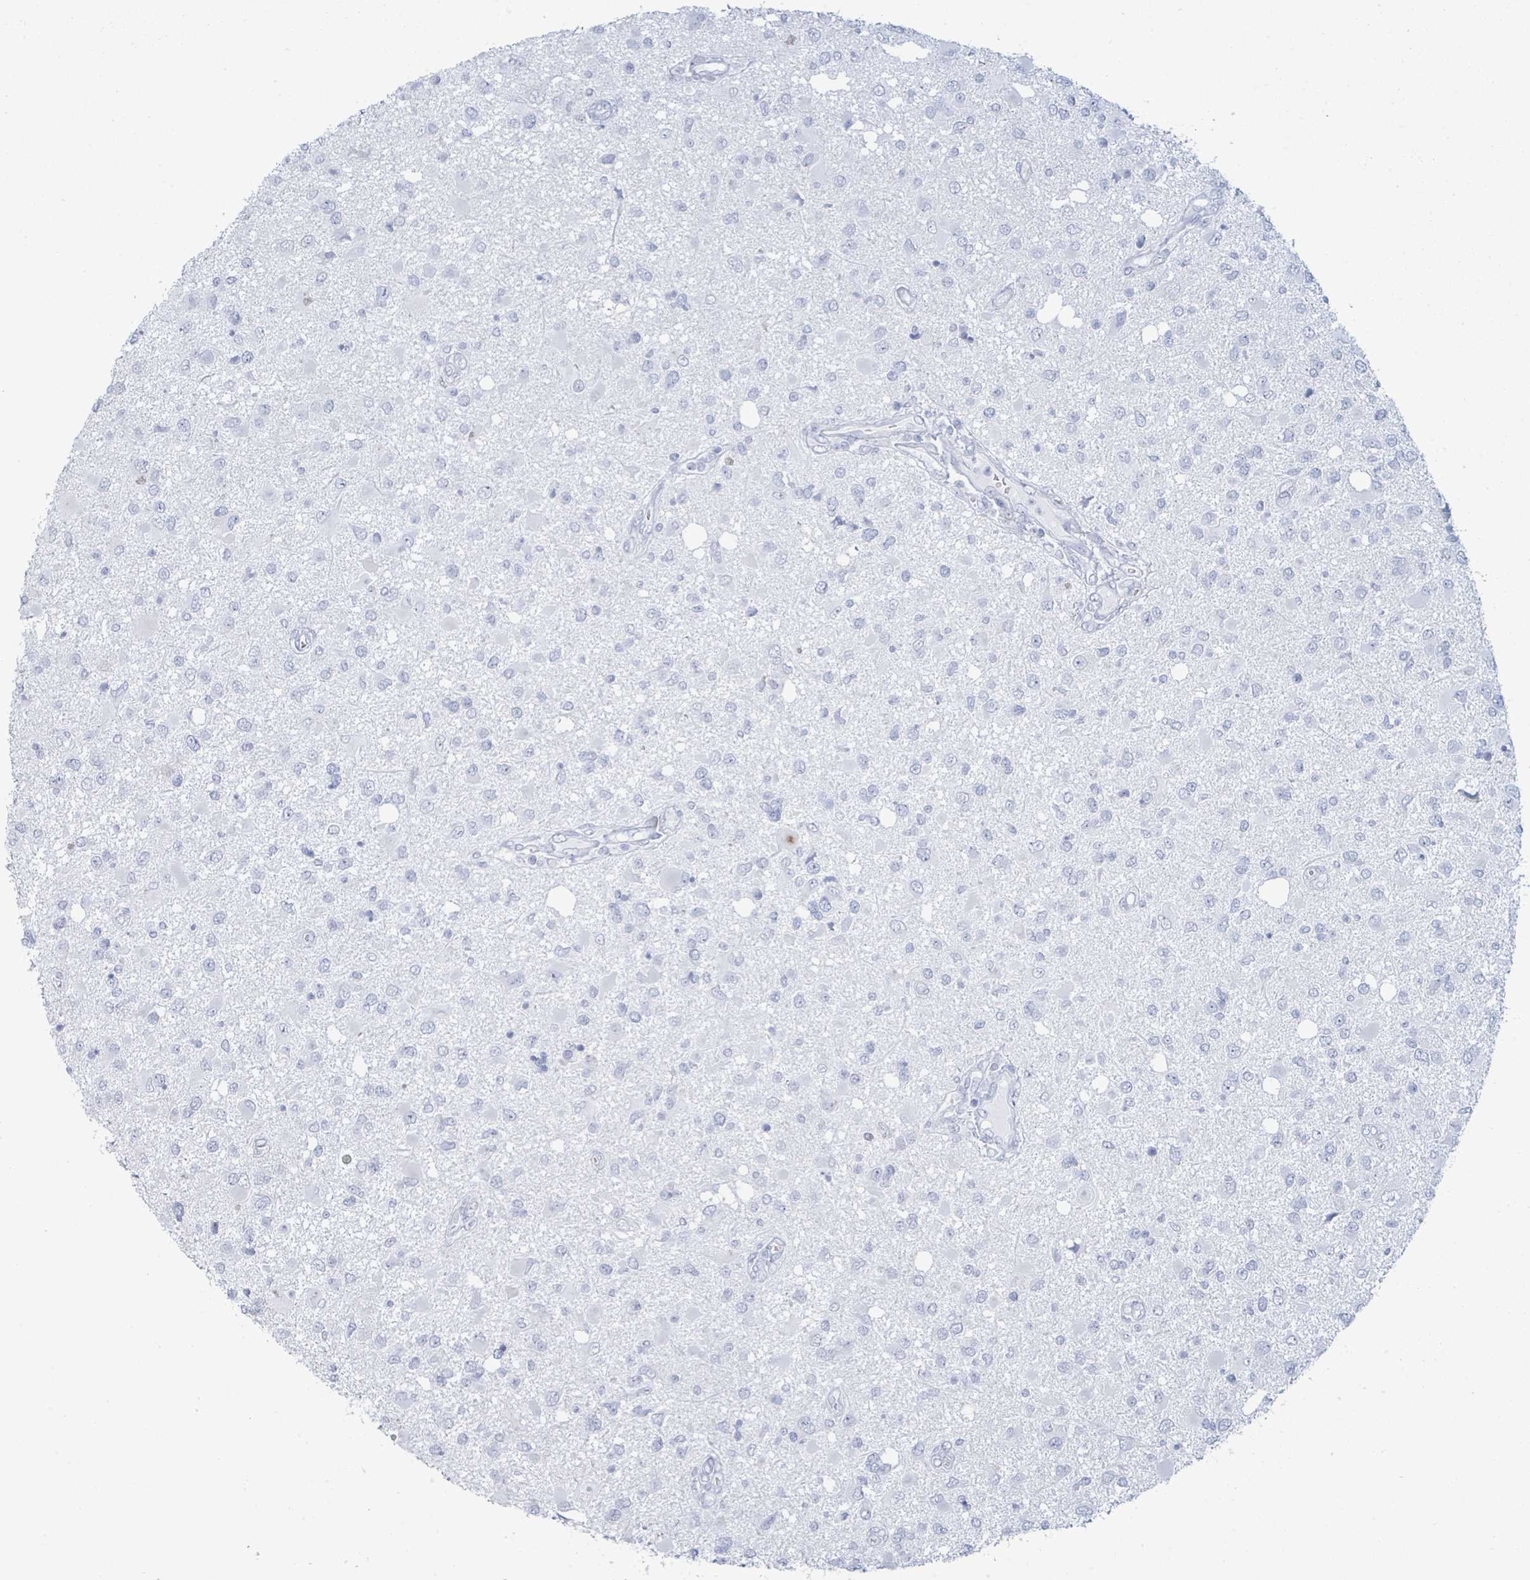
{"staining": {"intensity": "negative", "quantity": "none", "location": "none"}, "tissue": "glioma", "cell_type": "Tumor cells", "image_type": "cancer", "snomed": [{"axis": "morphology", "description": "Glioma, malignant, High grade"}, {"axis": "topography", "description": "Brain"}], "caption": "A high-resolution histopathology image shows immunohistochemistry (IHC) staining of malignant glioma (high-grade), which reveals no significant positivity in tumor cells.", "gene": "PGA3", "patient": {"sex": "male", "age": 53}}